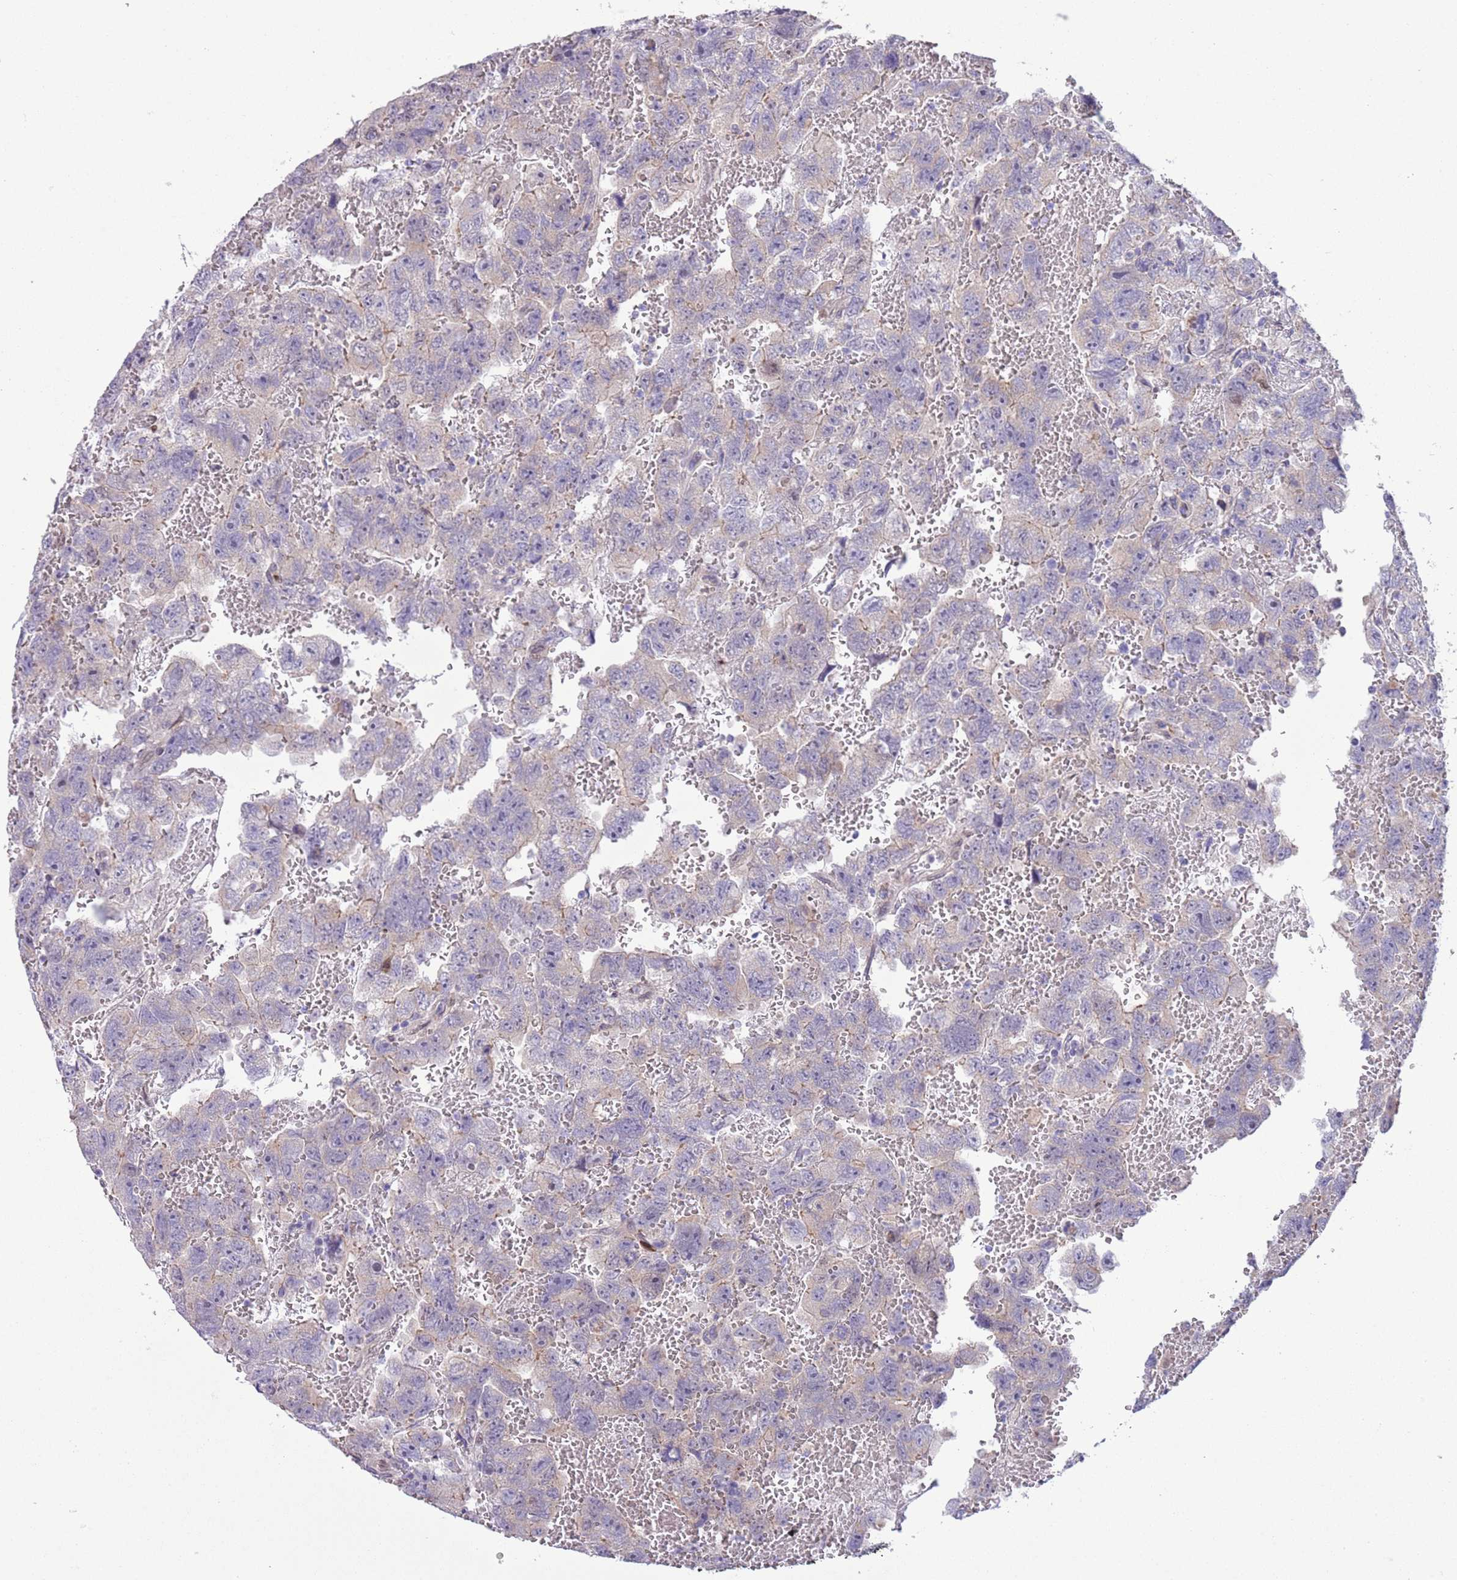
{"staining": {"intensity": "negative", "quantity": "none", "location": "none"}, "tissue": "testis cancer", "cell_type": "Tumor cells", "image_type": "cancer", "snomed": [{"axis": "morphology", "description": "Carcinoma, Embryonal, NOS"}, {"axis": "topography", "description": "Testis"}], "caption": "Testis embryonal carcinoma was stained to show a protein in brown. There is no significant positivity in tumor cells.", "gene": "CCND2", "patient": {"sex": "male", "age": 45}}